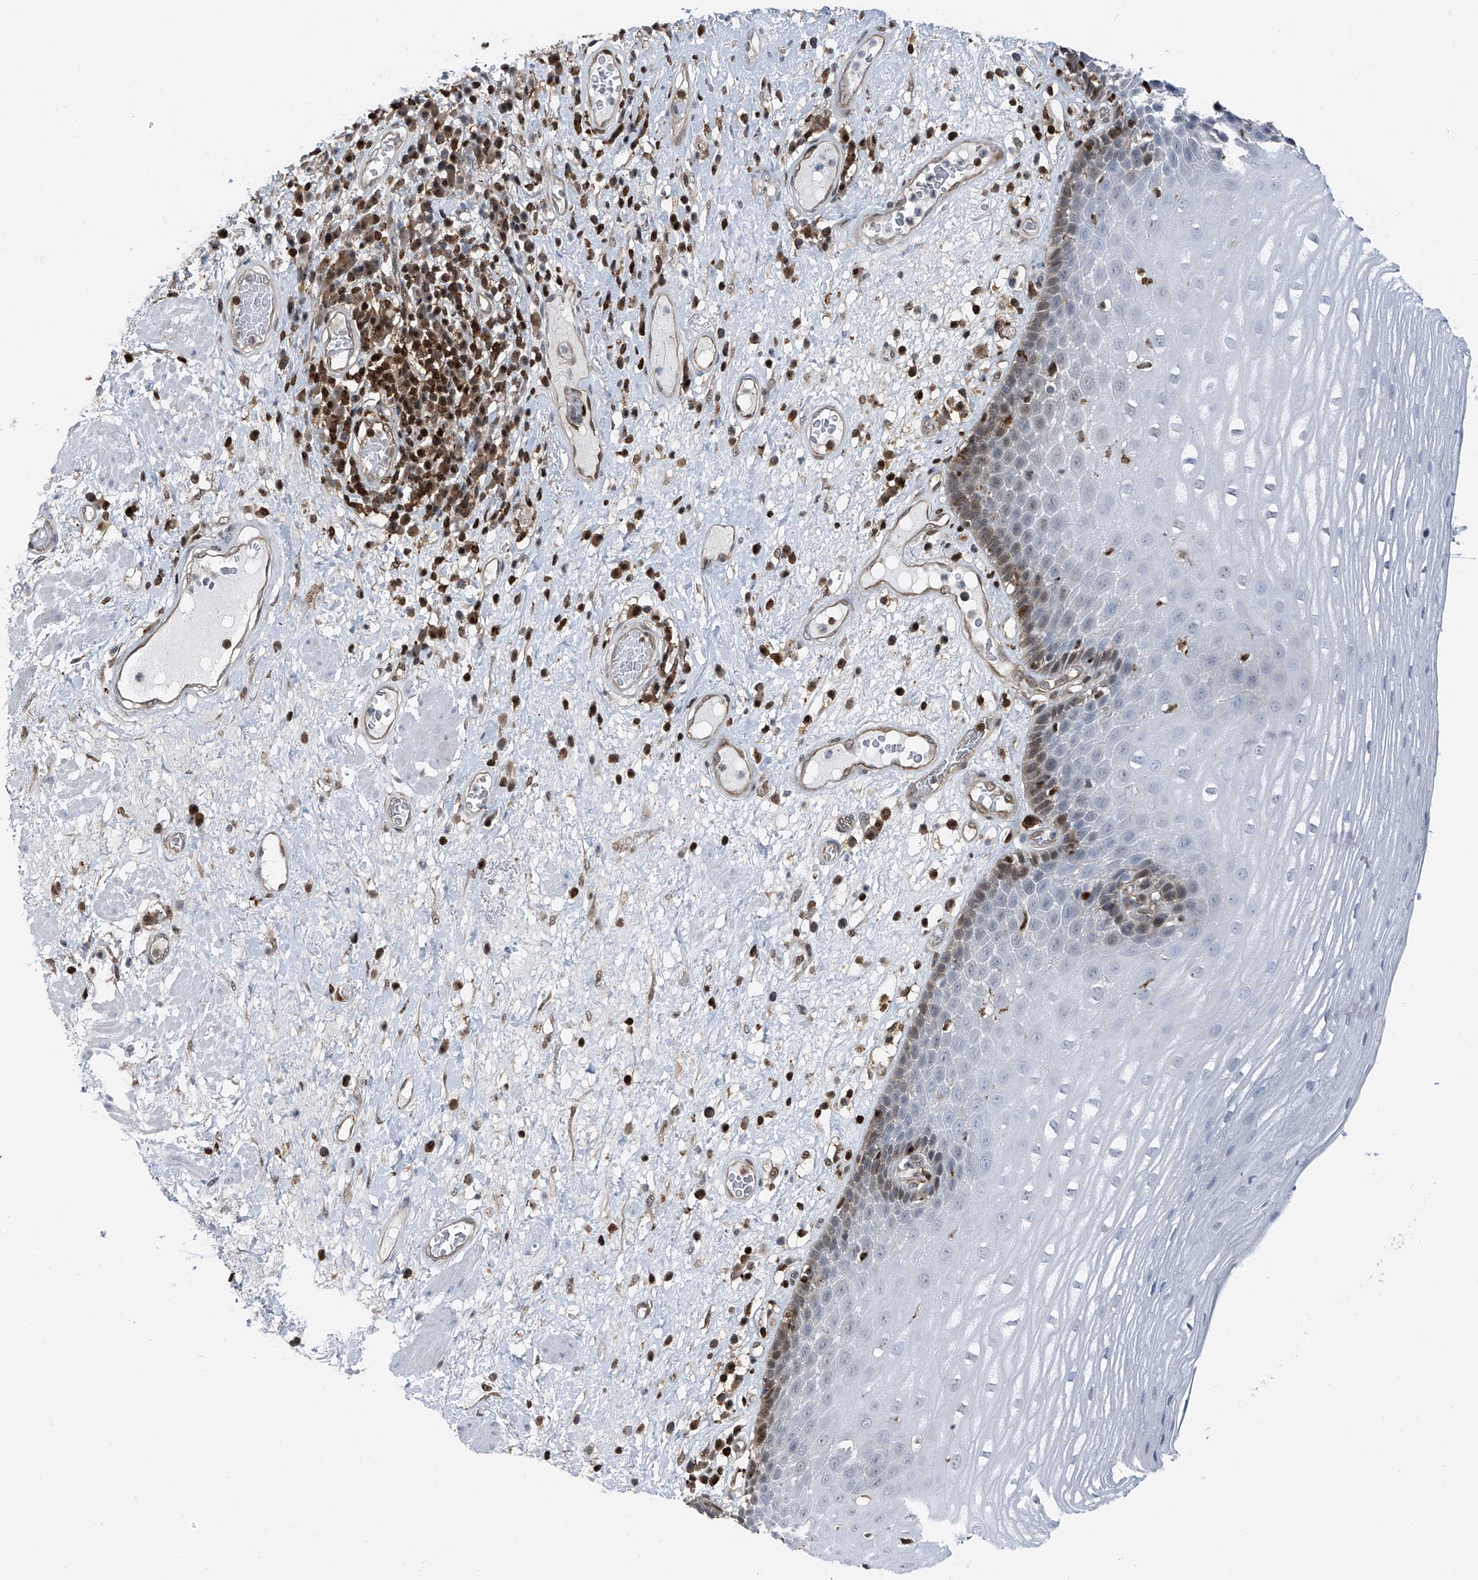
{"staining": {"intensity": "moderate", "quantity": "<25%", "location": "nuclear"}, "tissue": "esophagus", "cell_type": "Squamous epithelial cells", "image_type": "normal", "snomed": [{"axis": "morphology", "description": "Normal tissue, NOS"}, {"axis": "morphology", "description": "Adenocarcinoma, NOS"}, {"axis": "topography", "description": "Esophagus"}], "caption": "Moderate nuclear positivity is seen in approximately <25% of squamous epithelial cells in normal esophagus.", "gene": "PSMB10", "patient": {"sex": "male", "age": 62}}